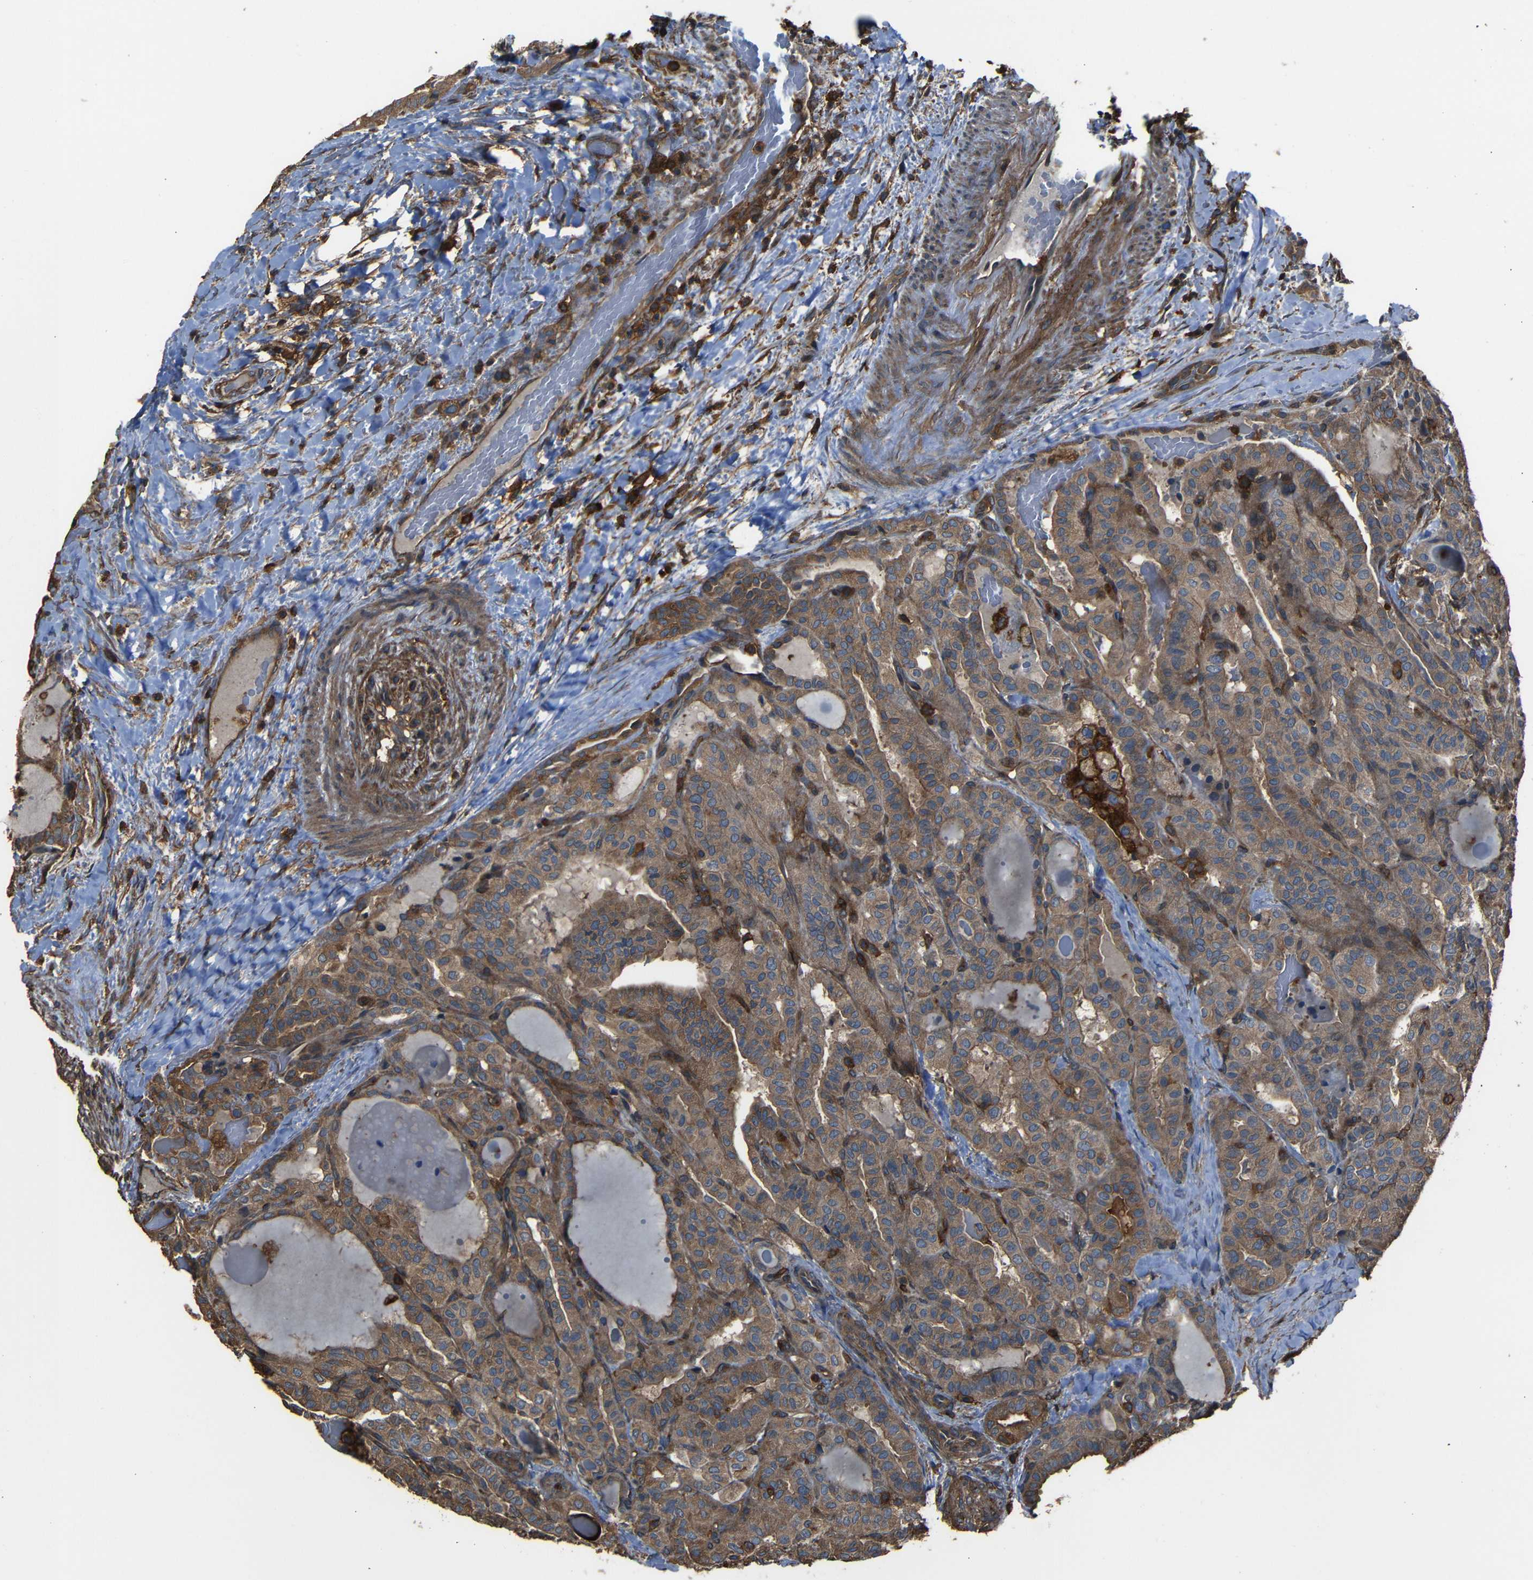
{"staining": {"intensity": "moderate", "quantity": ">75%", "location": "cytoplasmic/membranous"}, "tissue": "thyroid cancer", "cell_type": "Tumor cells", "image_type": "cancer", "snomed": [{"axis": "morphology", "description": "Papillary adenocarcinoma, NOS"}, {"axis": "topography", "description": "Thyroid gland"}], "caption": "Immunohistochemical staining of thyroid cancer reveals medium levels of moderate cytoplasmic/membranous staining in approximately >75% of tumor cells.", "gene": "ADGRE5", "patient": {"sex": "male", "age": 77}}